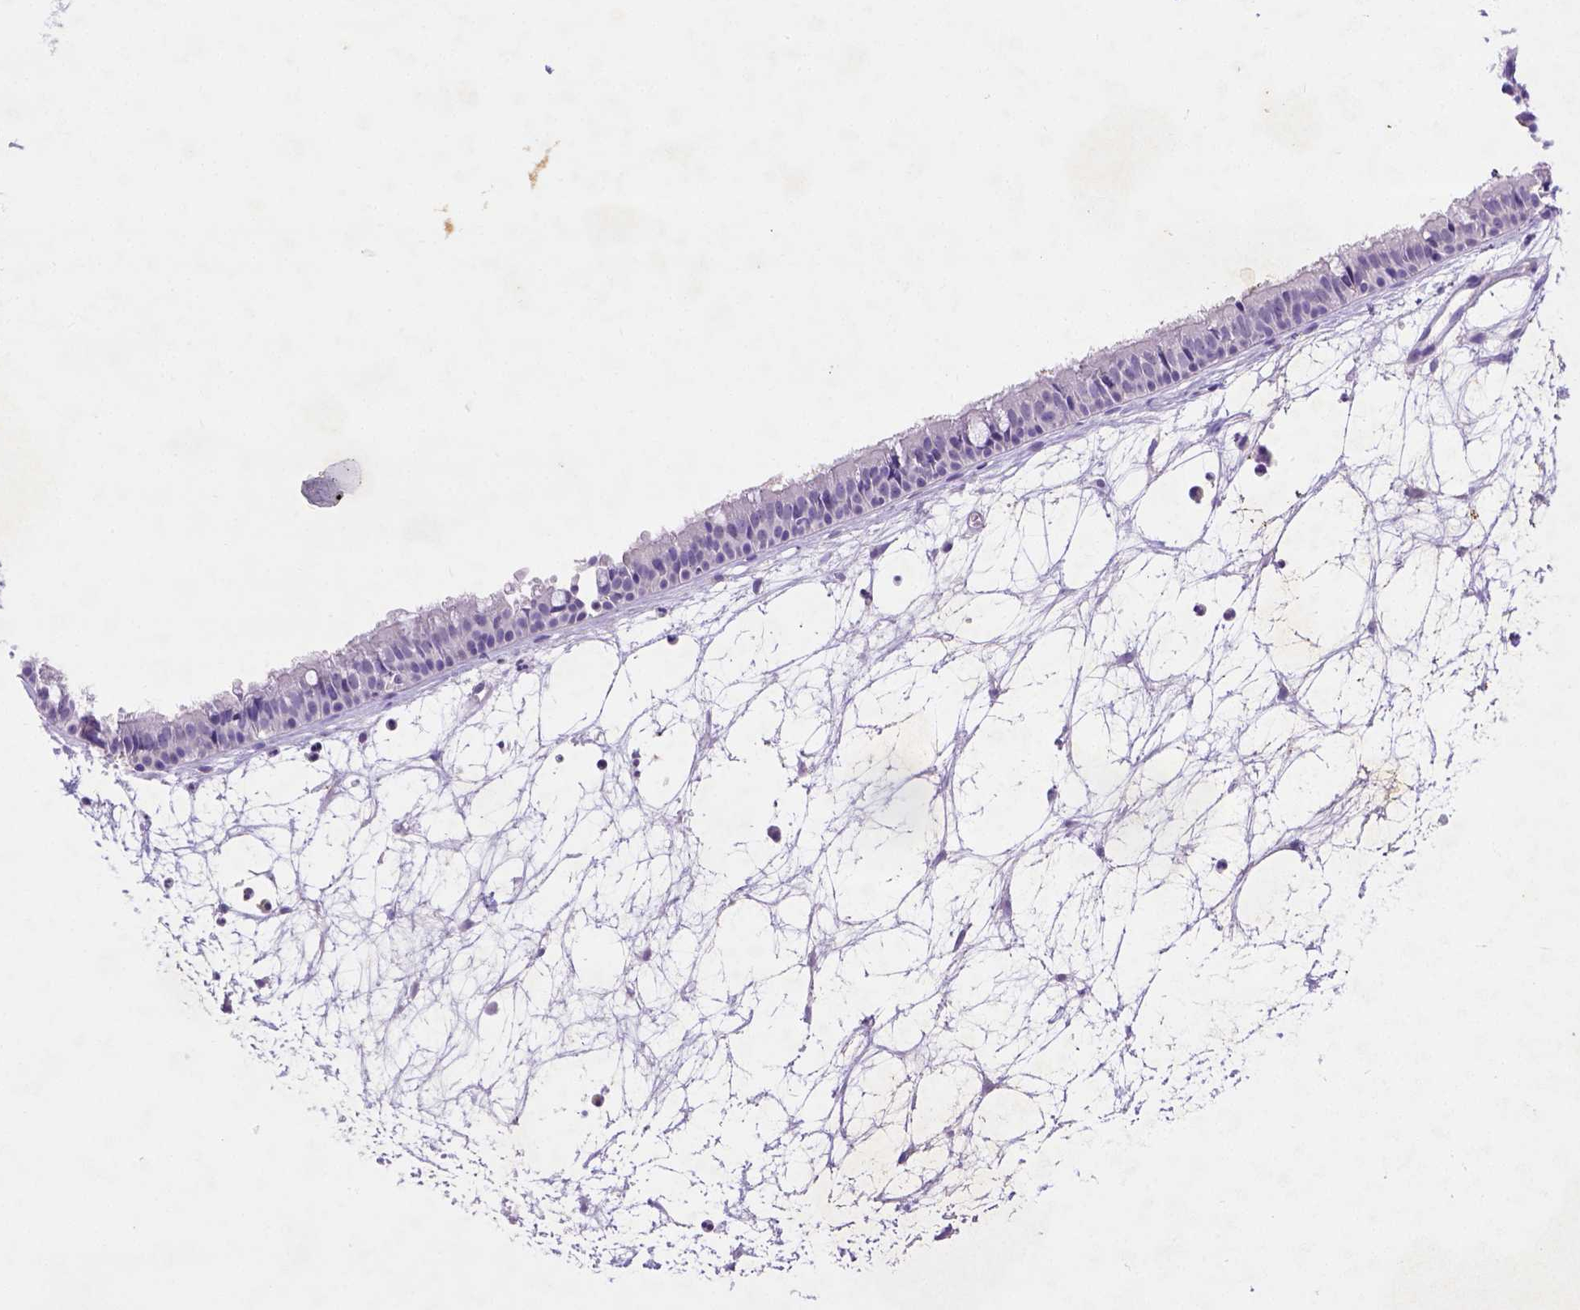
{"staining": {"intensity": "negative", "quantity": "none", "location": "none"}, "tissue": "nasopharynx", "cell_type": "Respiratory epithelial cells", "image_type": "normal", "snomed": [{"axis": "morphology", "description": "Normal tissue, NOS"}, {"axis": "topography", "description": "Nasopharynx"}], "caption": "High power microscopy histopathology image of an immunohistochemistry (IHC) micrograph of unremarkable nasopharynx, revealing no significant positivity in respiratory epithelial cells.", "gene": "B3GAT1", "patient": {"sex": "male", "age": 31}}